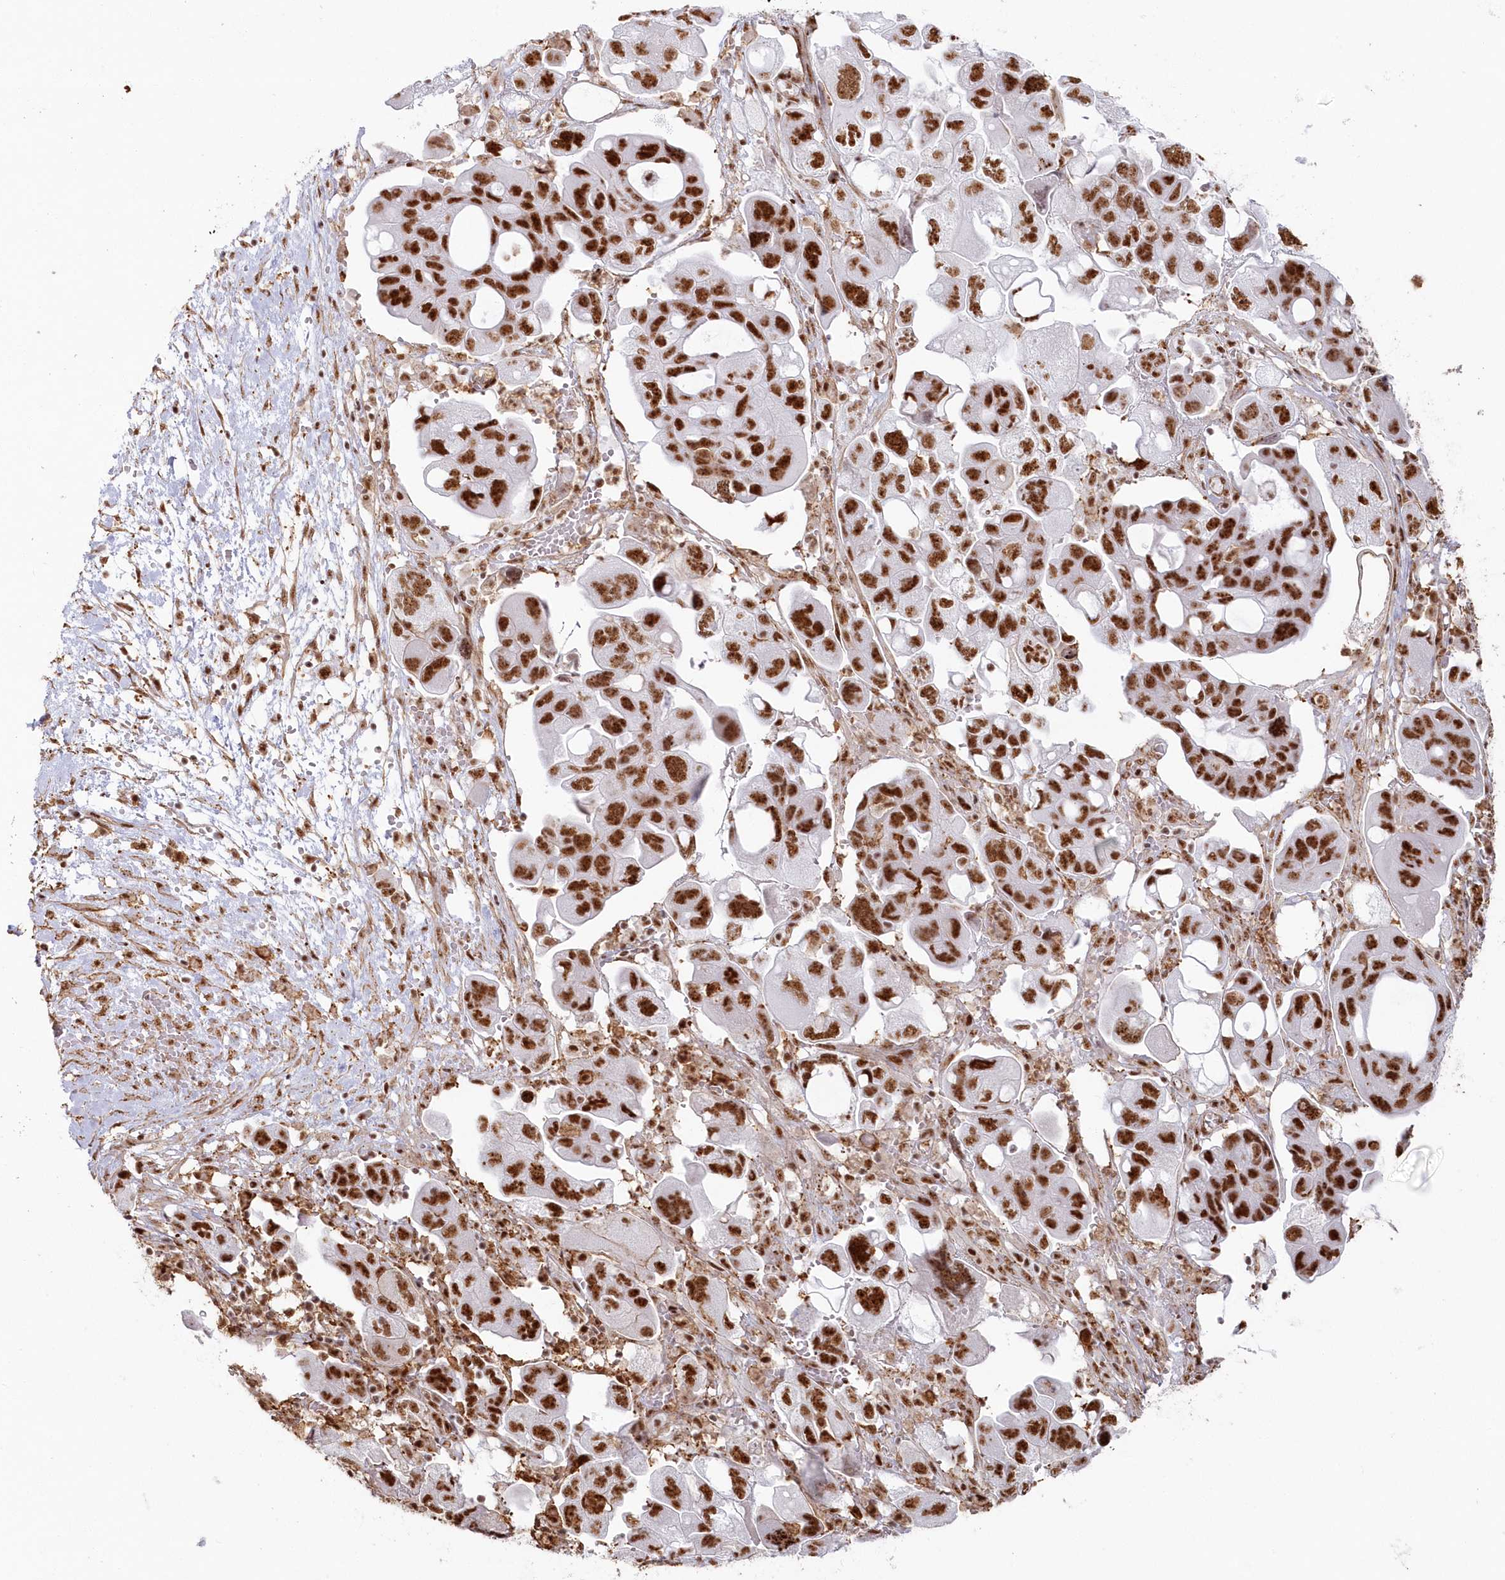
{"staining": {"intensity": "strong", "quantity": ">75%", "location": "nuclear"}, "tissue": "ovarian cancer", "cell_type": "Tumor cells", "image_type": "cancer", "snomed": [{"axis": "morphology", "description": "Carcinoma, NOS"}, {"axis": "morphology", "description": "Cystadenocarcinoma, serous, NOS"}, {"axis": "topography", "description": "Ovary"}], "caption": "Immunohistochemical staining of ovarian cancer (carcinoma) shows strong nuclear protein positivity in approximately >75% of tumor cells. Immunohistochemistry (ihc) stains the protein of interest in brown and the nuclei are stained blue.", "gene": "DDX46", "patient": {"sex": "female", "age": 69}}